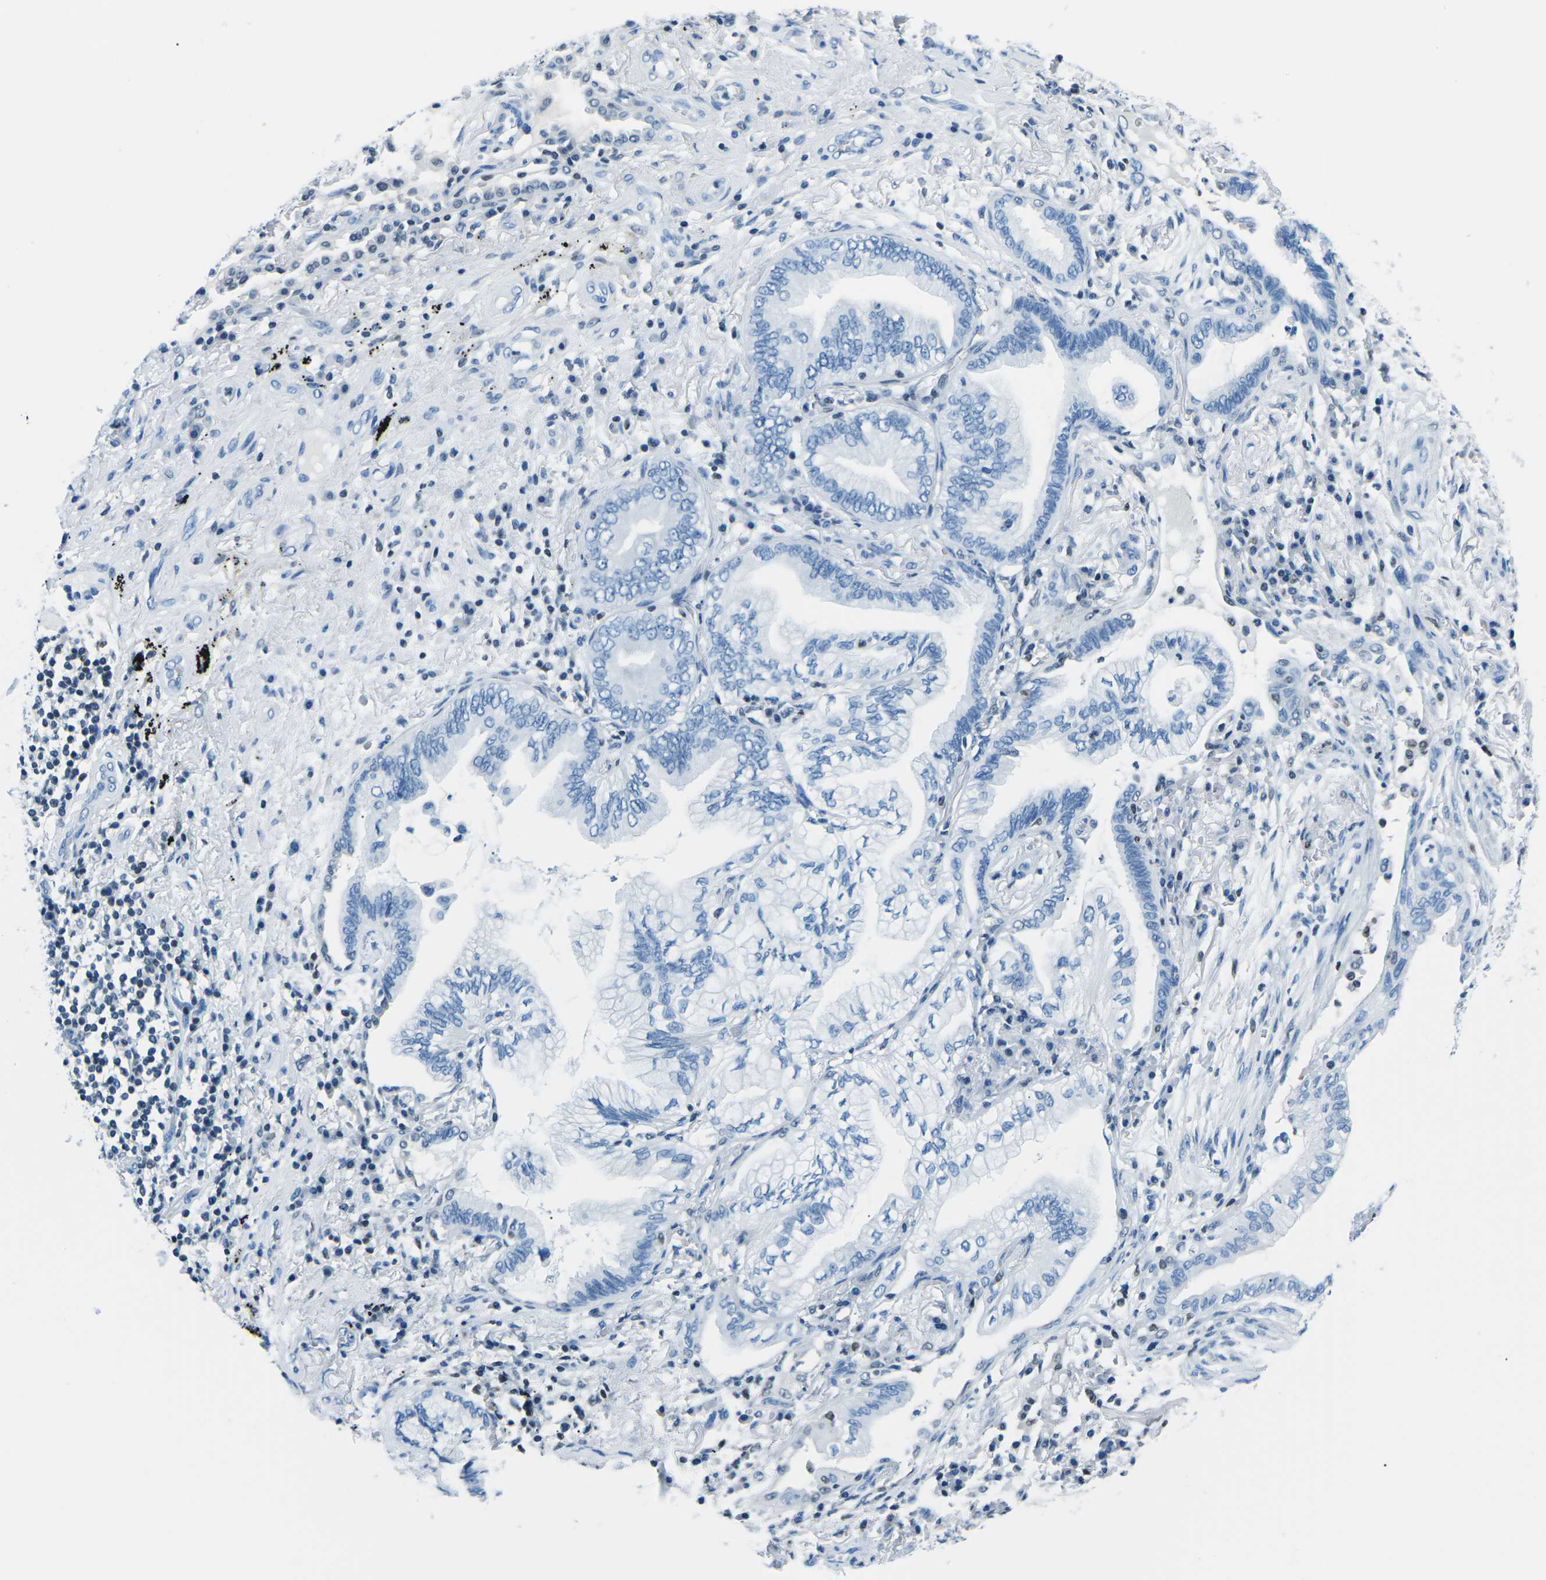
{"staining": {"intensity": "negative", "quantity": "none", "location": "none"}, "tissue": "lung cancer", "cell_type": "Tumor cells", "image_type": "cancer", "snomed": [{"axis": "morphology", "description": "Normal tissue, NOS"}, {"axis": "morphology", "description": "Adenocarcinoma, NOS"}, {"axis": "topography", "description": "Bronchus"}, {"axis": "topography", "description": "Lung"}], "caption": "There is no significant positivity in tumor cells of lung adenocarcinoma.", "gene": "CELF2", "patient": {"sex": "female", "age": 70}}